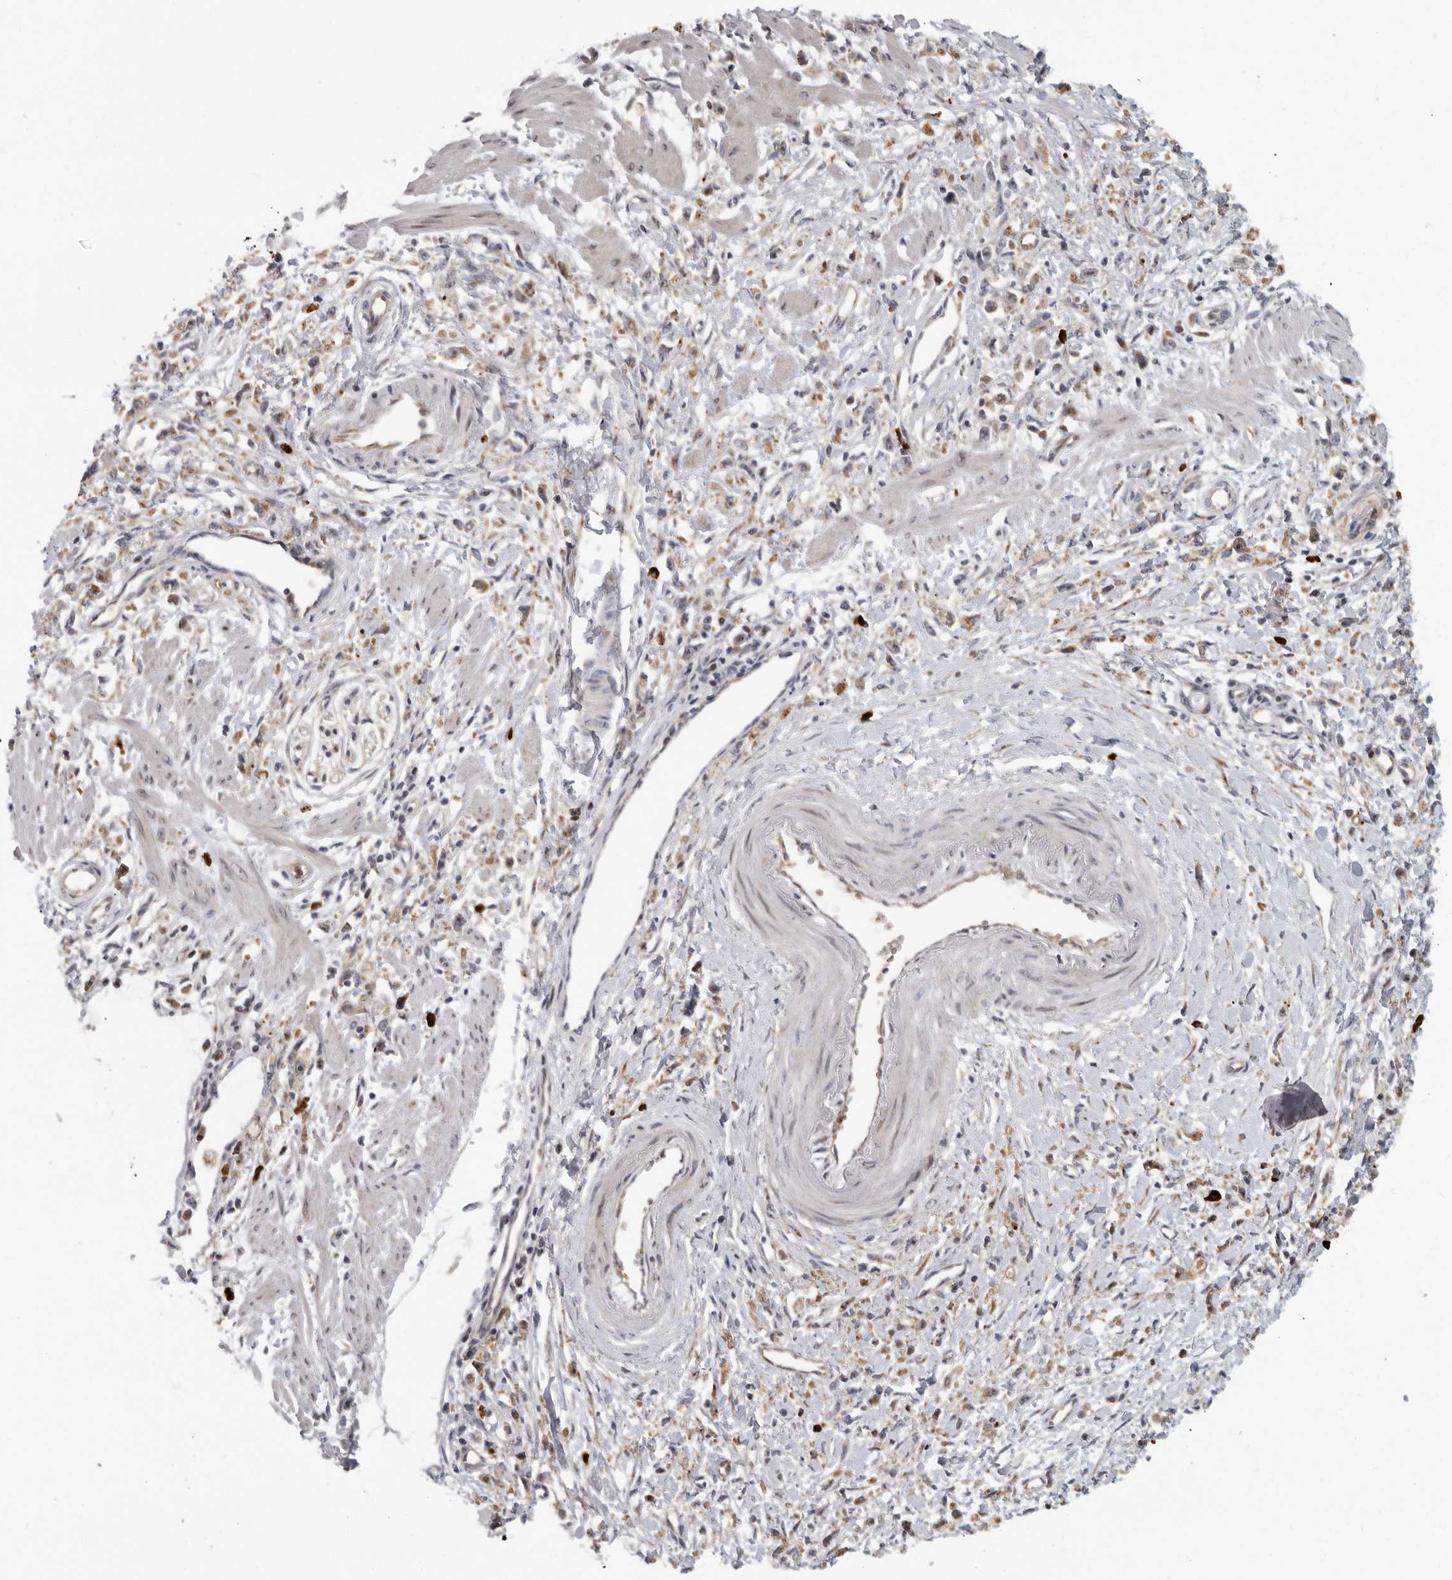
{"staining": {"intensity": "moderate", "quantity": "25%-75%", "location": "cytoplasmic/membranous"}, "tissue": "stomach cancer", "cell_type": "Tumor cells", "image_type": "cancer", "snomed": [{"axis": "morphology", "description": "Adenocarcinoma, NOS"}, {"axis": "topography", "description": "Stomach"}], "caption": "The immunohistochemical stain labels moderate cytoplasmic/membranous expression in tumor cells of stomach cancer (adenocarcinoma) tissue.", "gene": "PDCD11", "patient": {"sex": "female", "age": 59}}